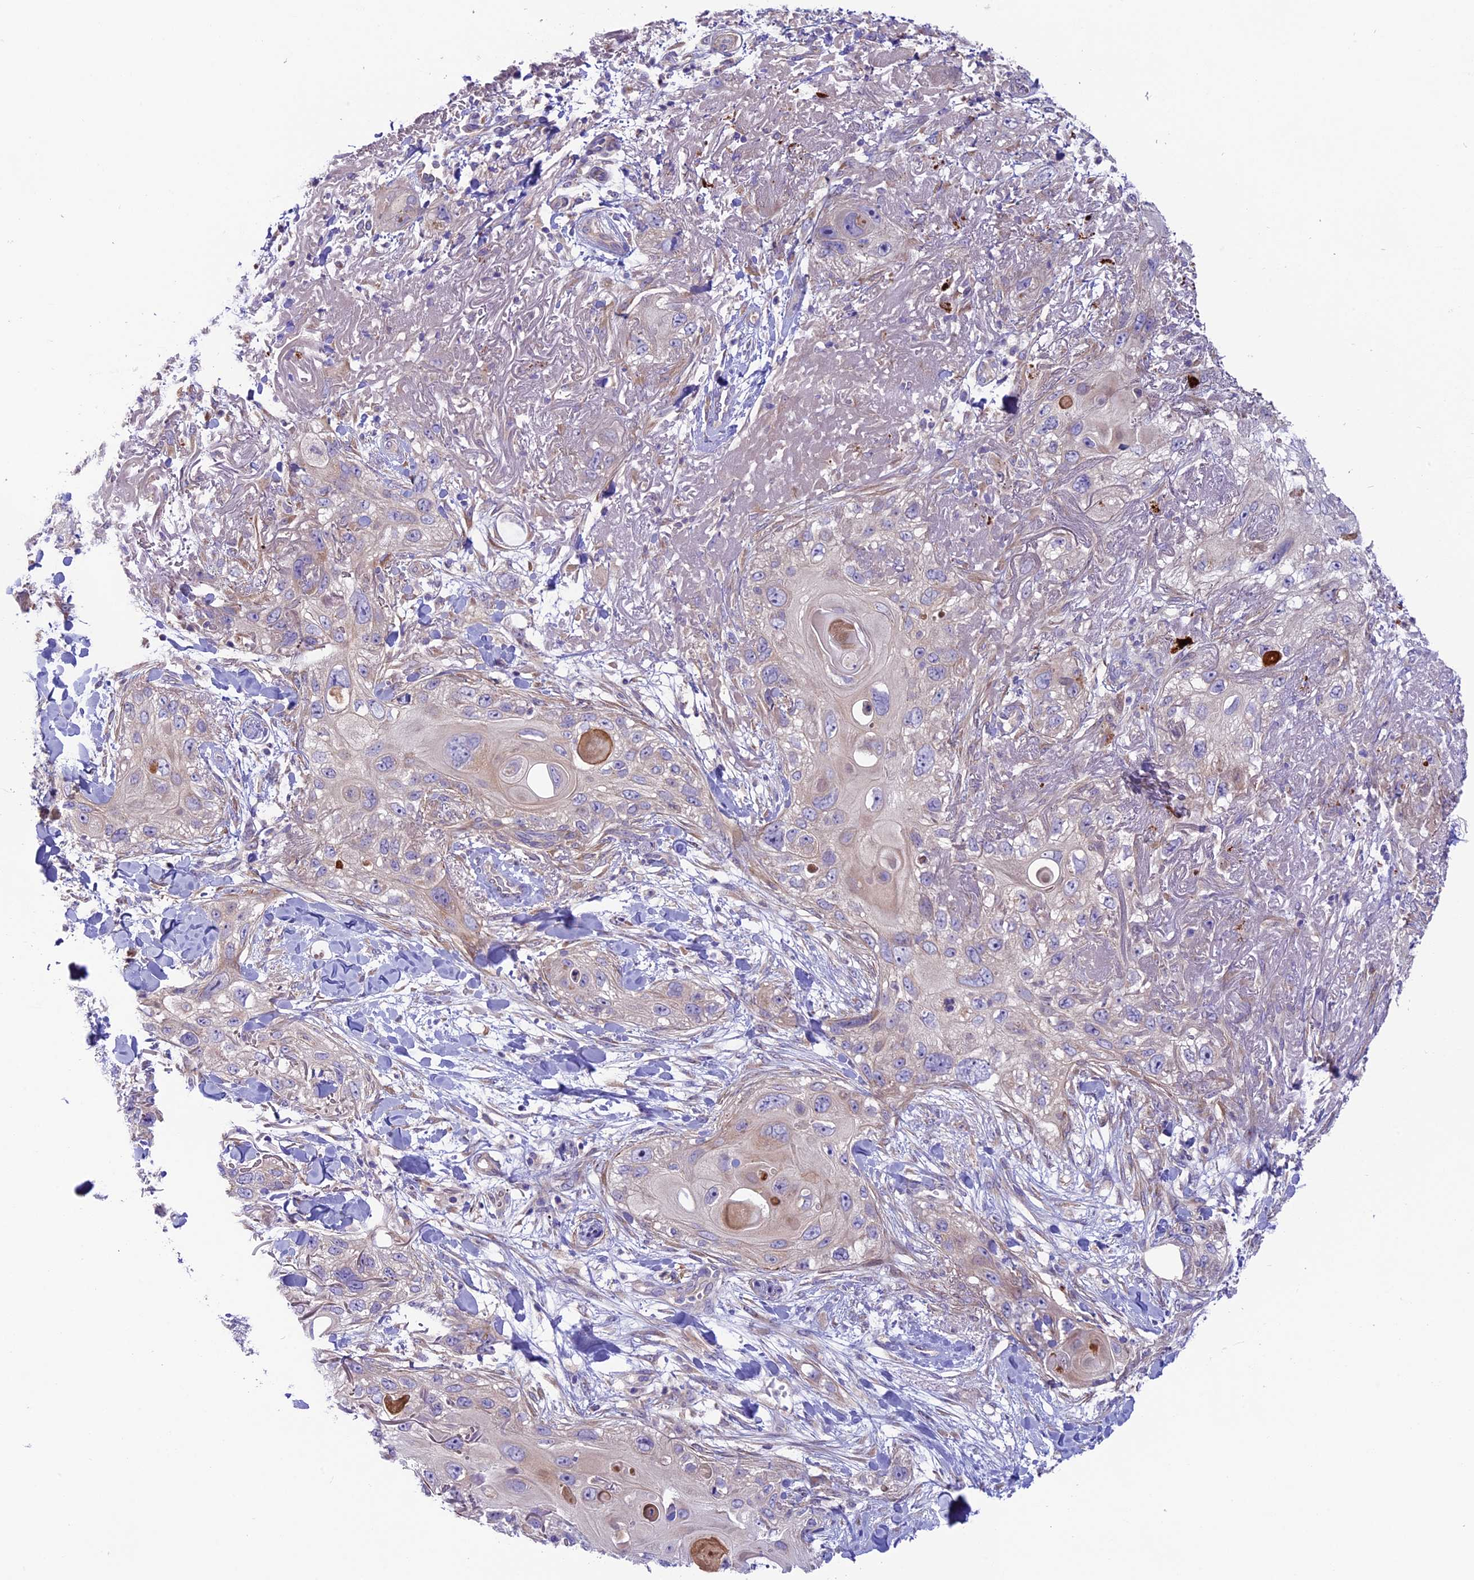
{"staining": {"intensity": "weak", "quantity": "<25%", "location": "cytoplasmic/membranous"}, "tissue": "skin cancer", "cell_type": "Tumor cells", "image_type": "cancer", "snomed": [{"axis": "morphology", "description": "Normal tissue, NOS"}, {"axis": "morphology", "description": "Squamous cell carcinoma, NOS"}, {"axis": "topography", "description": "Skin"}], "caption": "The IHC histopathology image has no significant positivity in tumor cells of skin cancer (squamous cell carcinoma) tissue.", "gene": "COG8", "patient": {"sex": "male", "age": 72}}